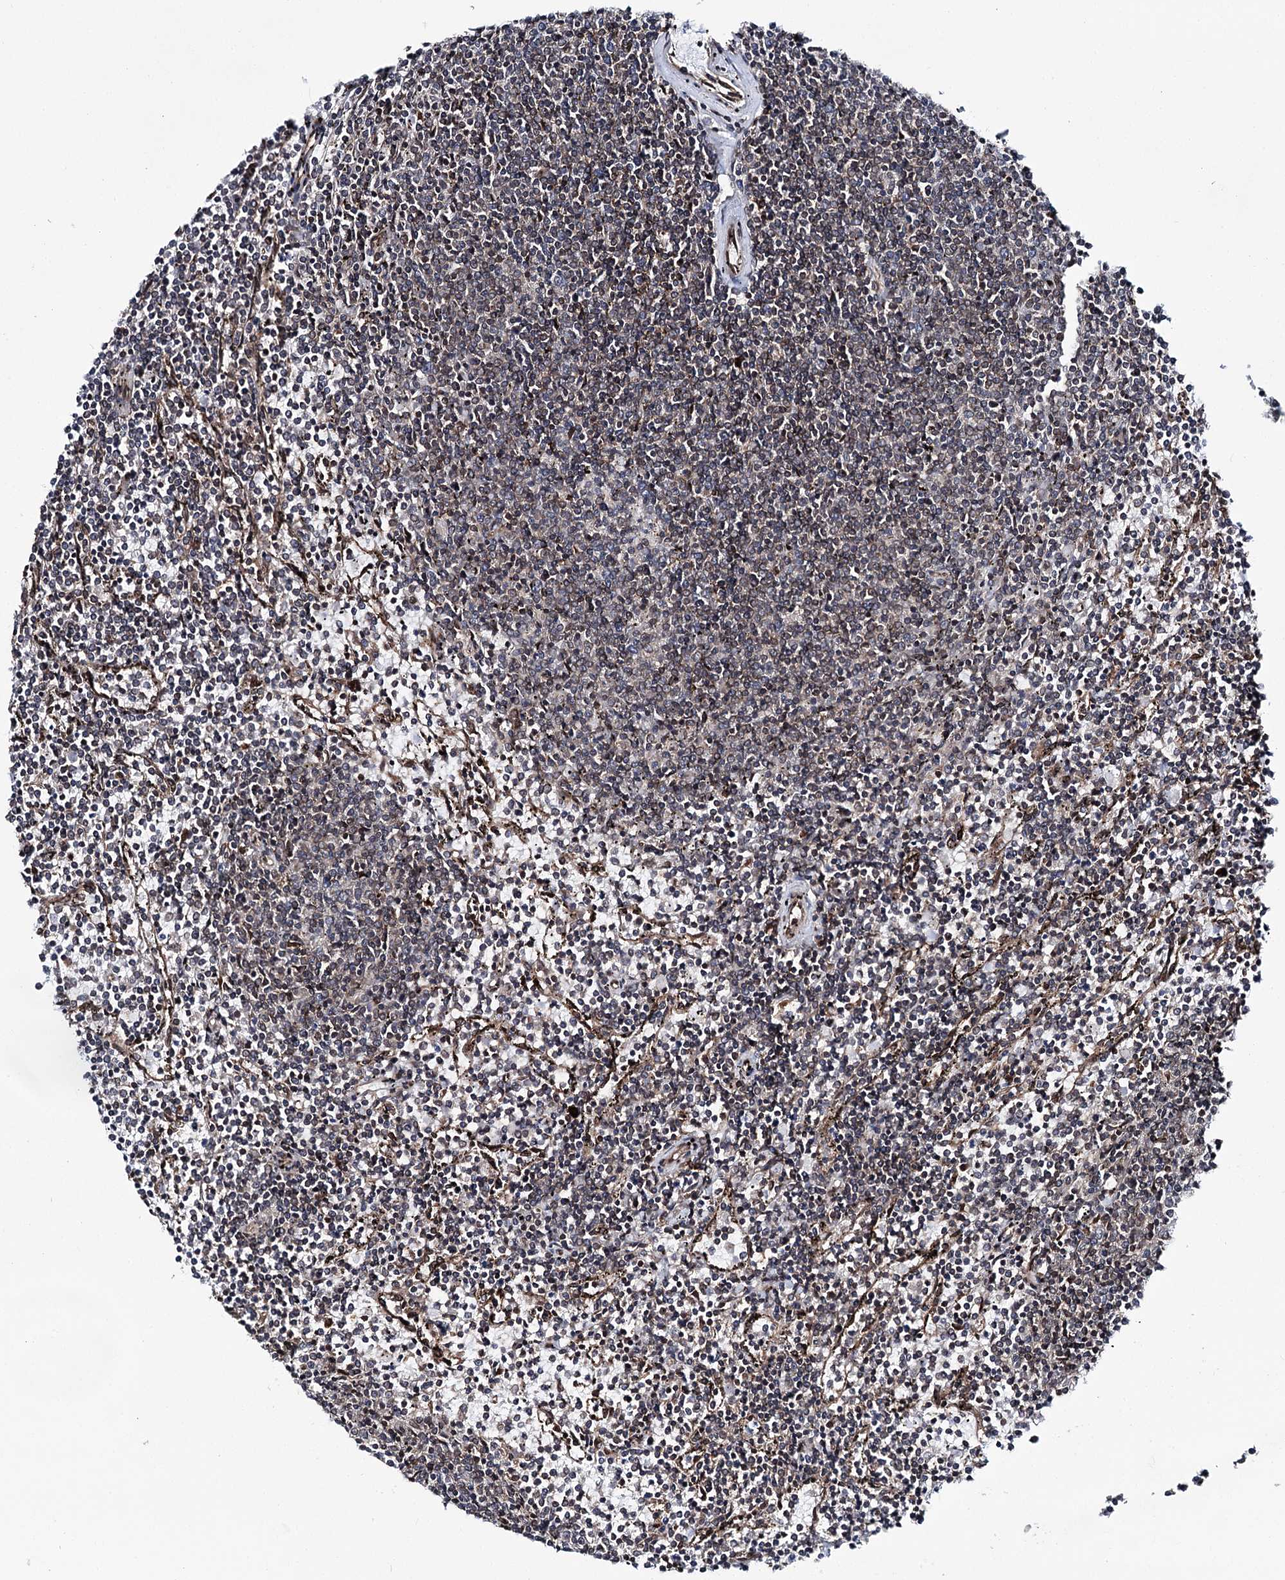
{"staining": {"intensity": "weak", "quantity": "<25%", "location": "cytoplasmic/membranous"}, "tissue": "lymphoma", "cell_type": "Tumor cells", "image_type": "cancer", "snomed": [{"axis": "morphology", "description": "Malignant lymphoma, non-Hodgkin's type, Low grade"}, {"axis": "topography", "description": "Spleen"}], "caption": "Immunohistochemistry of human lymphoma demonstrates no positivity in tumor cells.", "gene": "FGFR1OP2", "patient": {"sex": "female", "age": 50}}